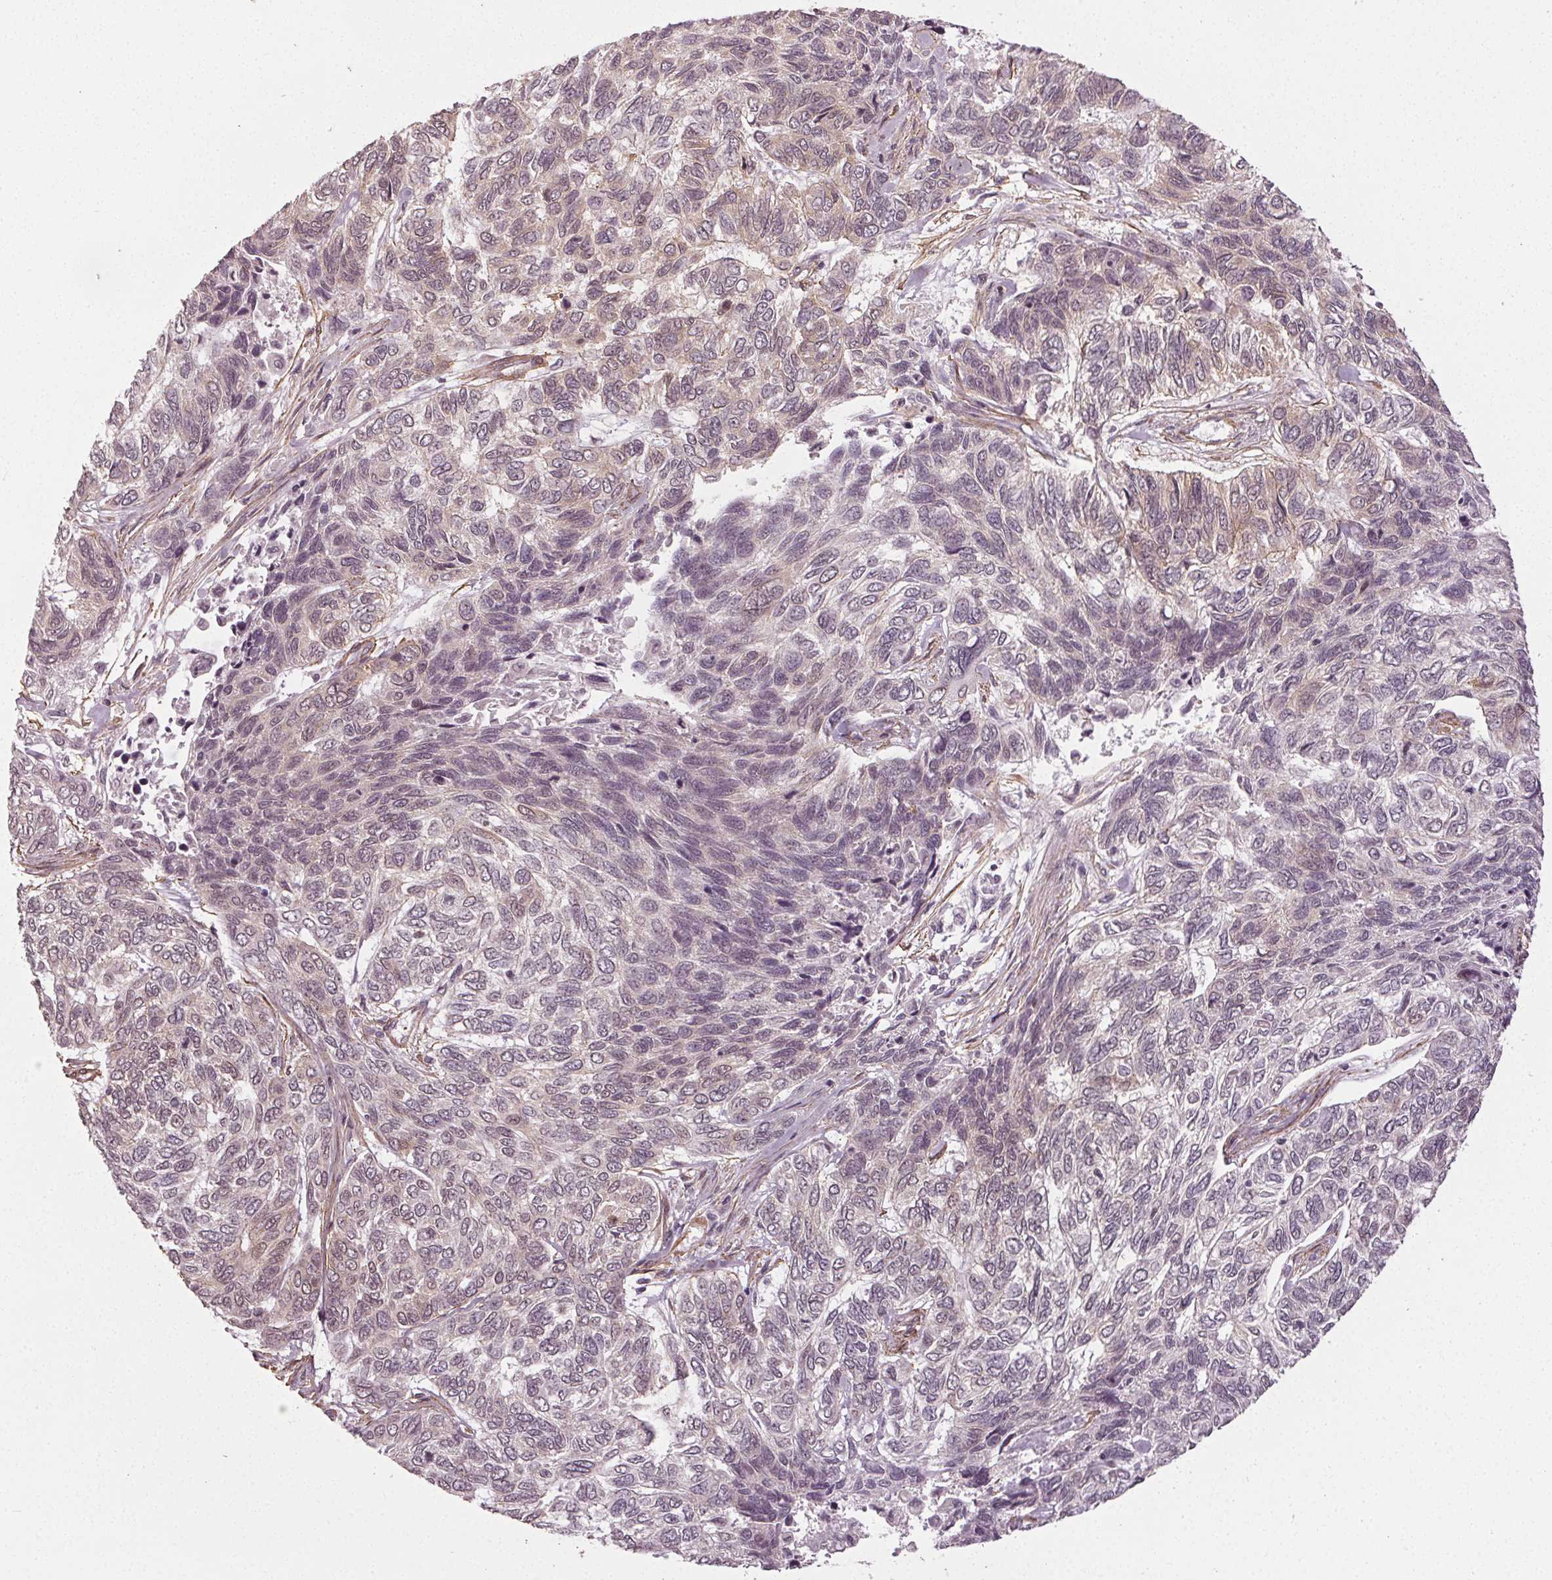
{"staining": {"intensity": "weak", "quantity": "<25%", "location": "cytoplasmic/membranous,nuclear"}, "tissue": "skin cancer", "cell_type": "Tumor cells", "image_type": "cancer", "snomed": [{"axis": "morphology", "description": "Basal cell carcinoma"}, {"axis": "topography", "description": "Skin"}], "caption": "Immunohistochemical staining of human skin cancer (basal cell carcinoma) demonstrates no significant positivity in tumor cells.", "gene": "PKP1", "patient": {"sex": "female", "age": 65}}